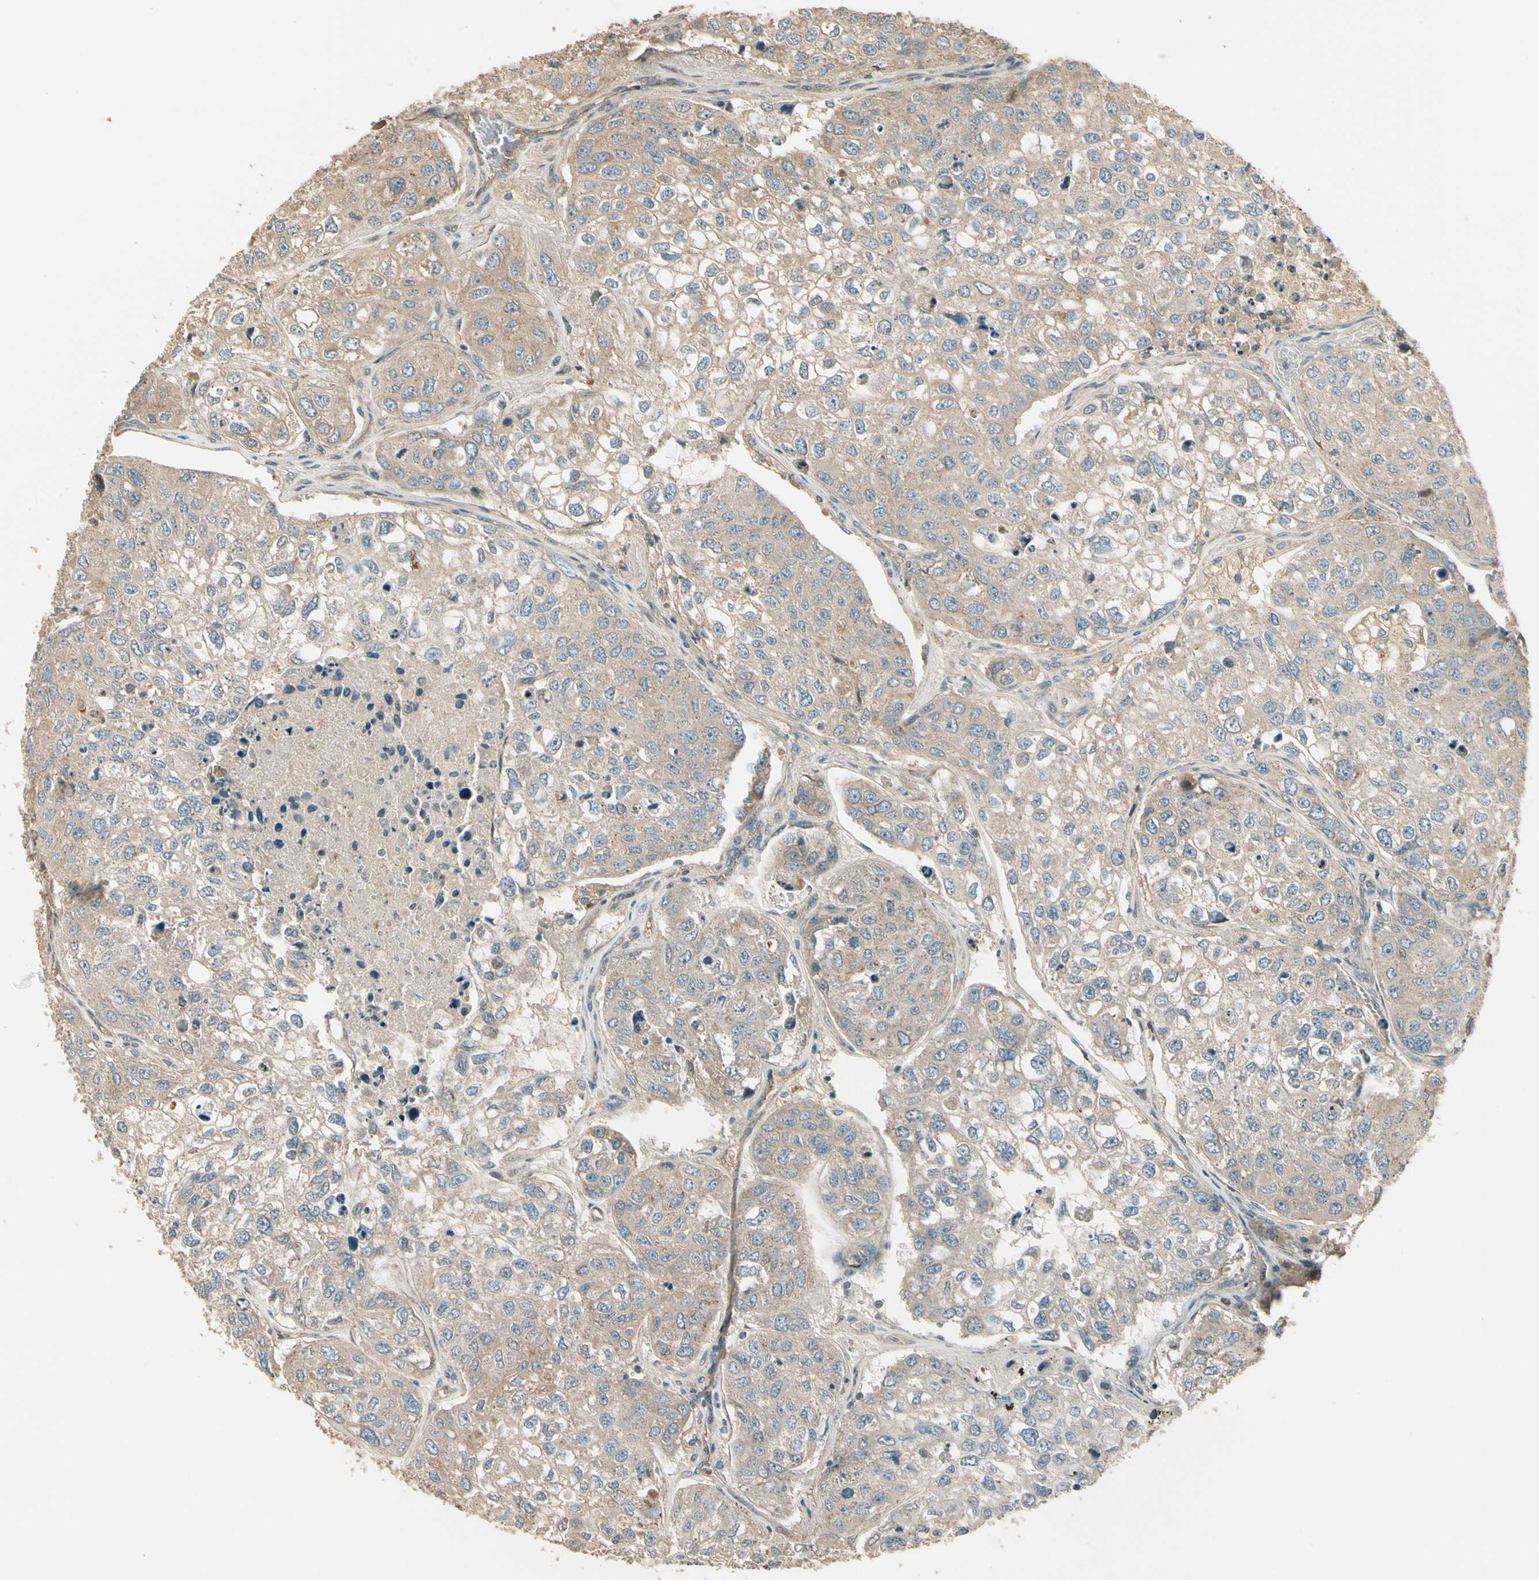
{"staining": {"intensity": "weak", "quantity": ">75%", "location": "cytoplasmic/membranous"}, "tissue": "urothelial cancer", "cell_type": "Tumor cells", "image_type": "cancer", "snomed": [{"axis": "morphology", "description": "Urothelial carcinoma, High grade"}, {"axis": "topography", "description": "Lymph node"}, {"axis": "topography", "description": "Urinary bladder"}], "caption": "High-grade urothelial carcinoma stained for a protein (brown) displays weak cytoplasmic/membranous positive positivity in about >75% of tumor cells.", "gene": "TNFRSF21", "patient": {"sex": "male", "age": 51}}